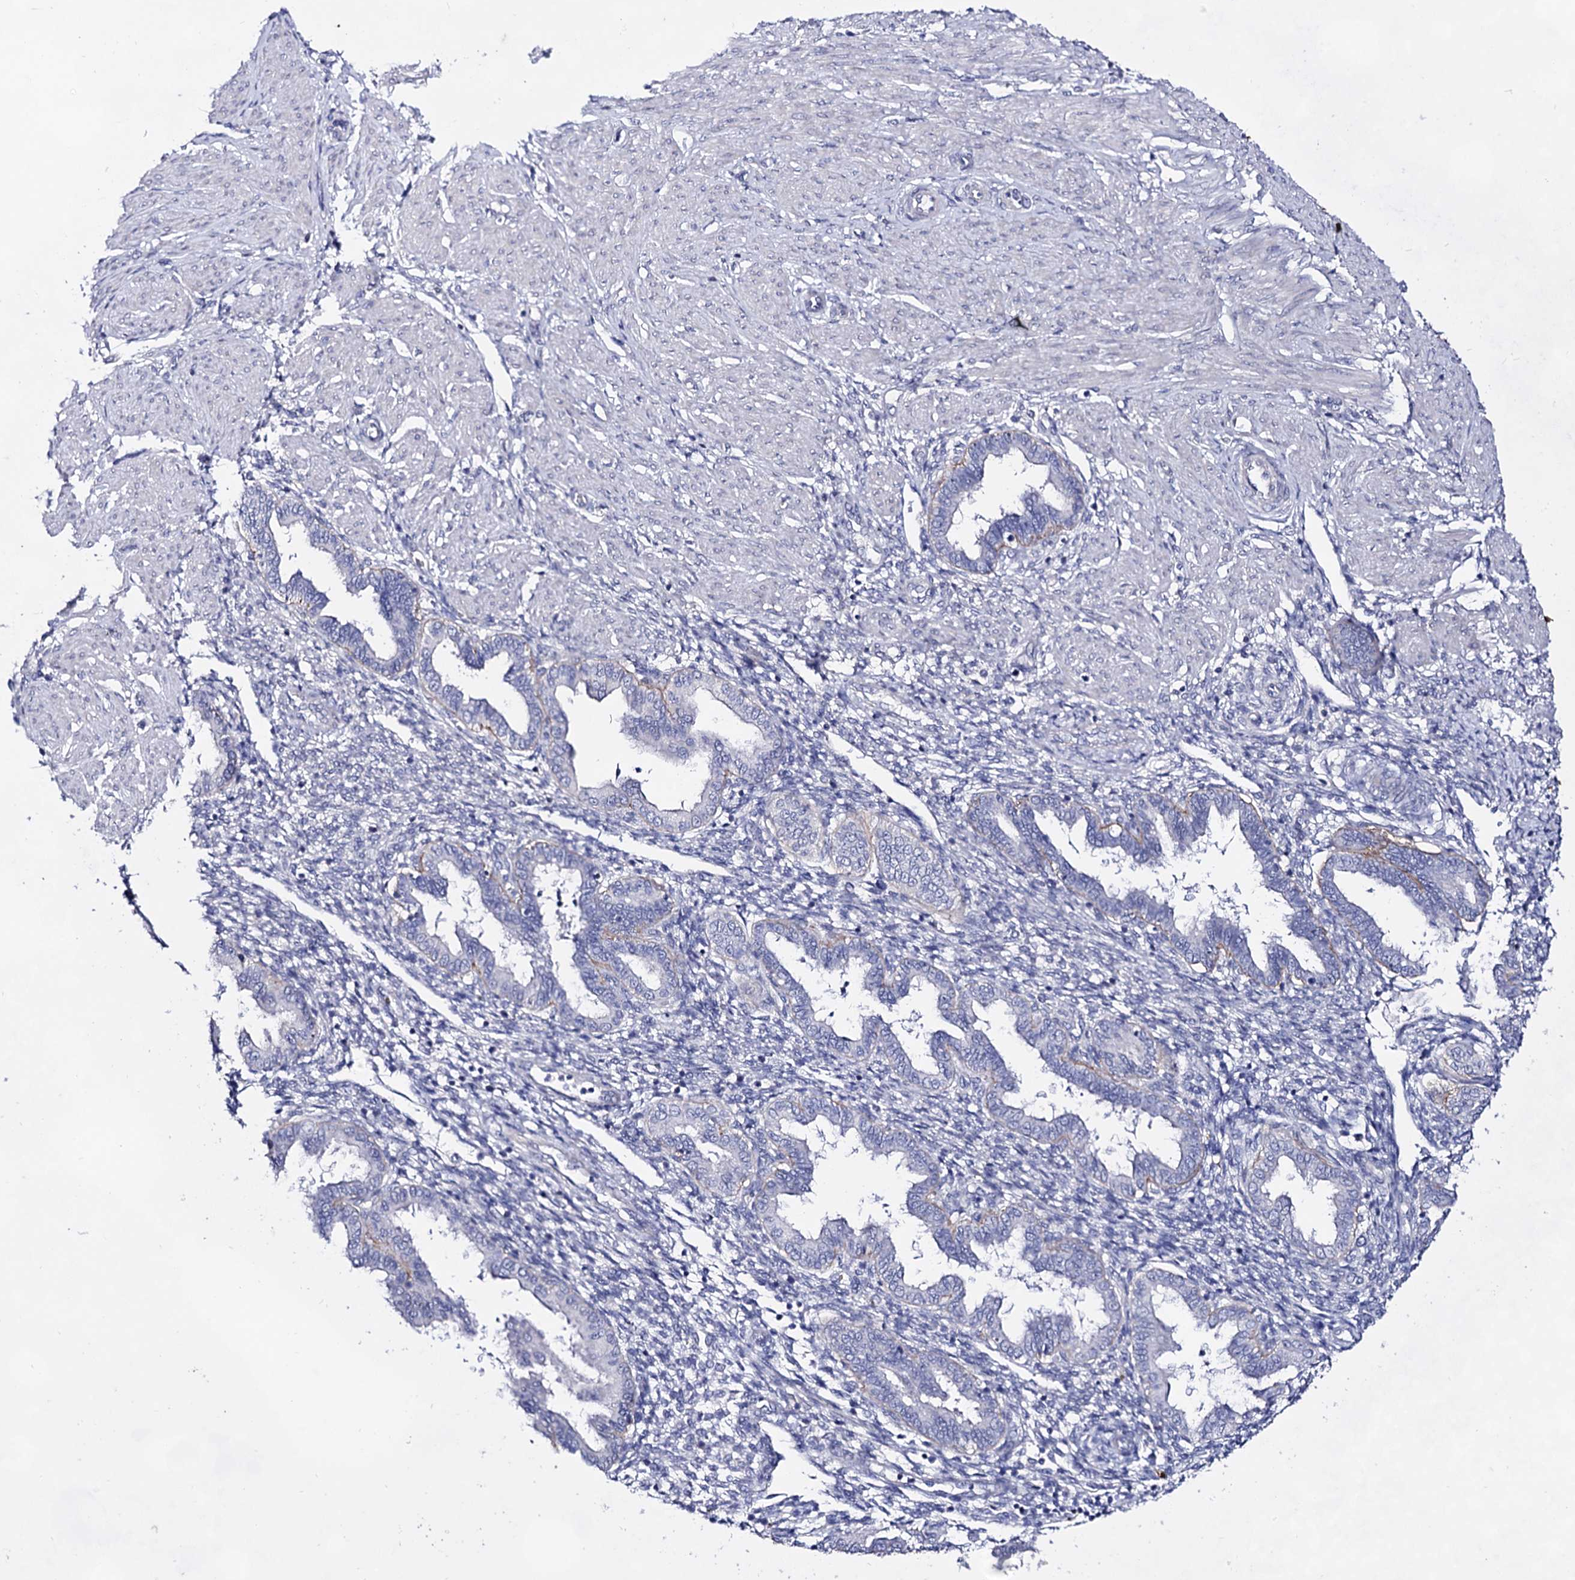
{"staining": {"intensity": "negative", "quantity": "none", "location": "none"}, "tissue": "endometrium", "cell_type": "Cells in endometrial stroma", "image_type": "normal", "snomed": [{"axis": "morphology", "description": "Normal tissue, NOS"}, {"axis": "topography", "description": "Endometrium"}], "caption": "There is no significant staining in cells in endometrial stroma of endometrium.", "gene": "PLIN1", "patient": {"sex": "female", "age": 33}}